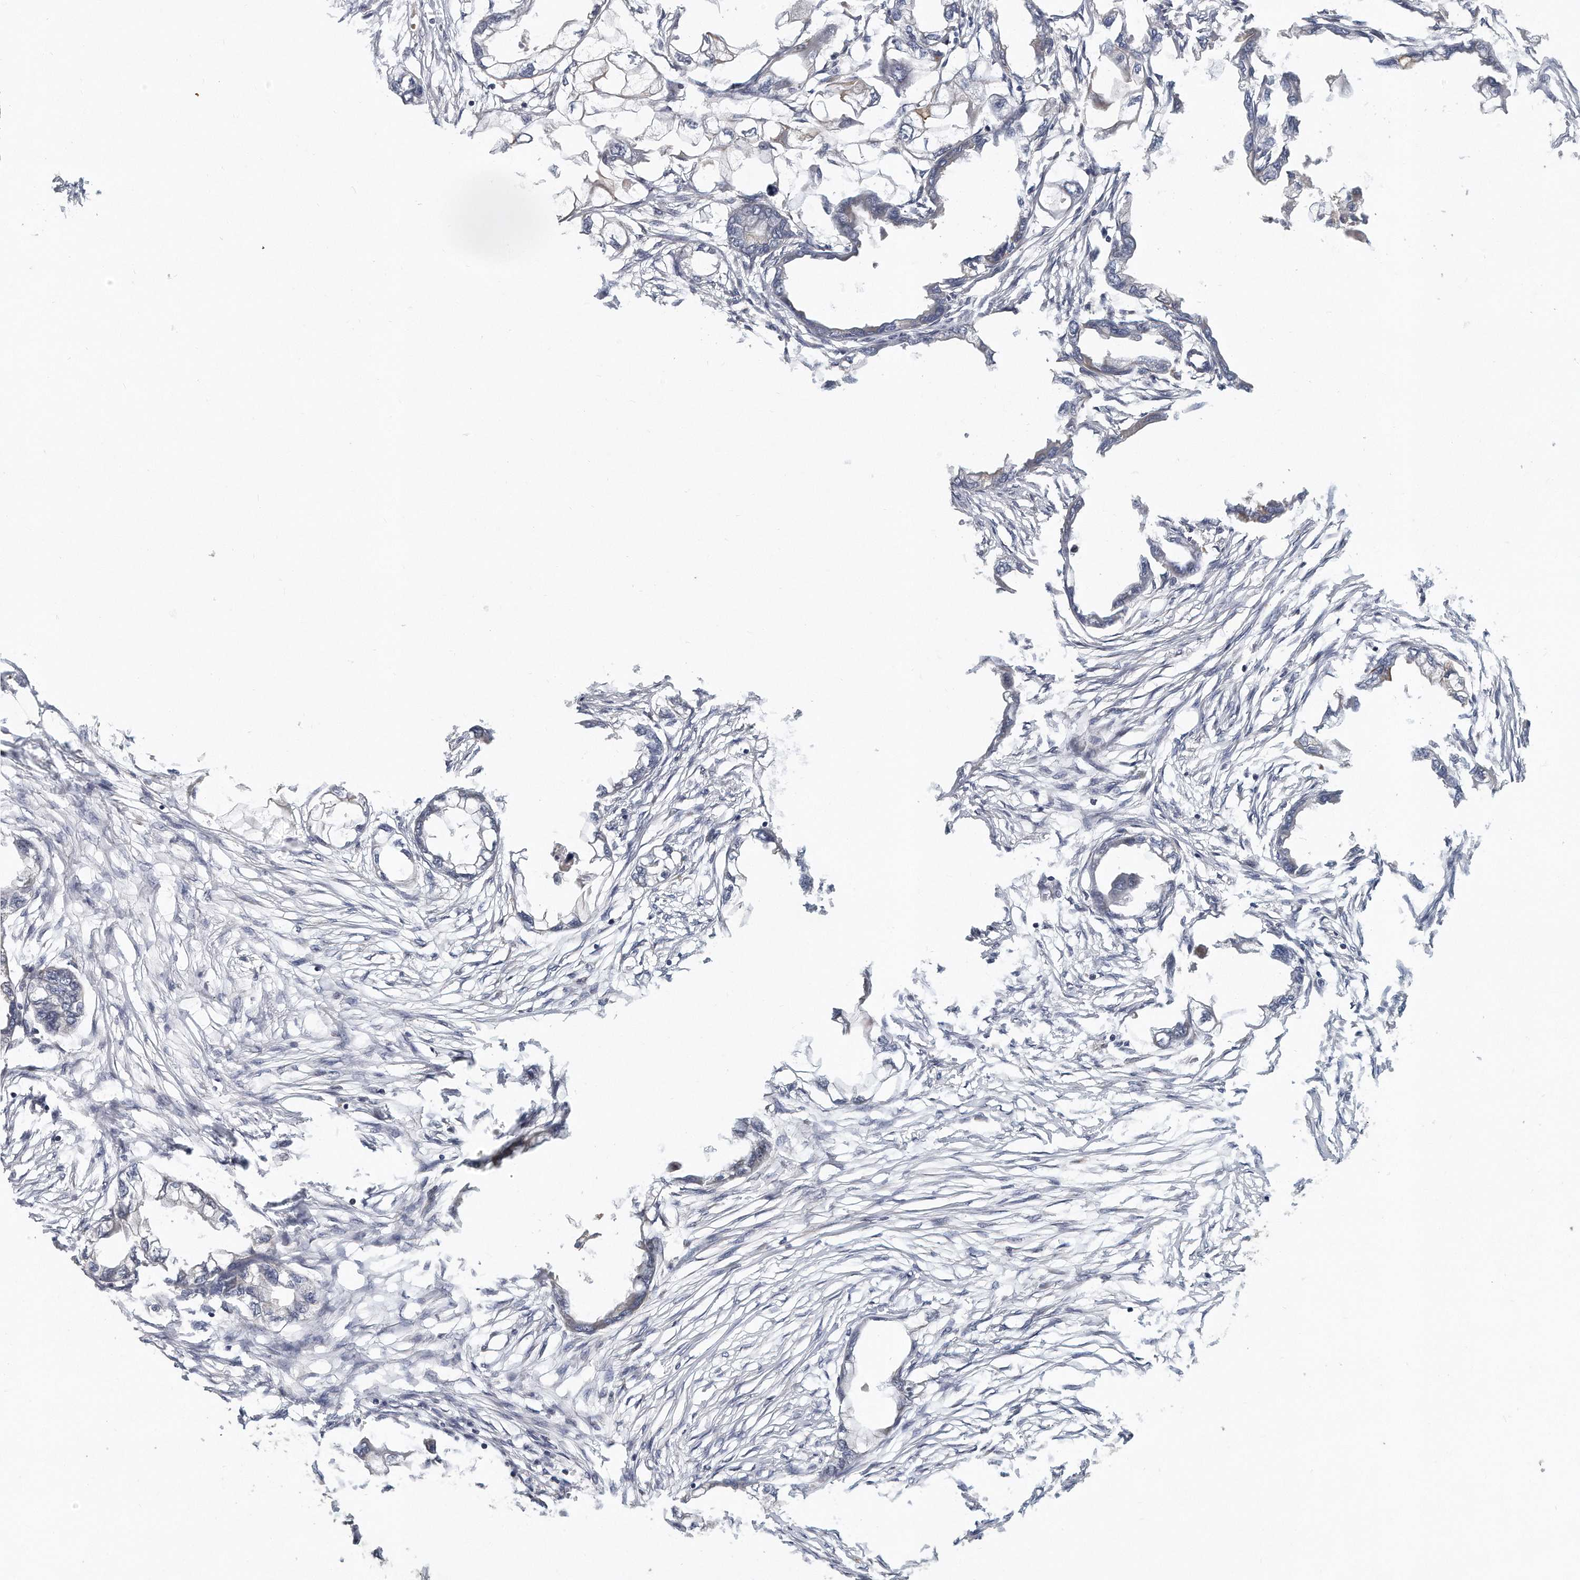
{"staining": {"intensity": "negative", "quantity": "none", "location": "none"}, "tissue": "endometrial cancer", "cell_type": "Tumor cells", "image_type": "cancer", "snomed": [{"axis": "morphology", "description": "Adenocarcinoma, NOS"}, {"axis": "morphology", "description": "Adenocarcinoma, metastatic, NOS"}, {"axis": "topography", "description": "Adipose tissue"}, {"axis": "topography", "description": "Endometrium"}], "caption": "Immunohistochemical staining of adenocarcinoma (endometrial) reveals no significant expression in tumor cells.", "gene": "PCDH8", "patient": {"sex": "female", "age": 67}}